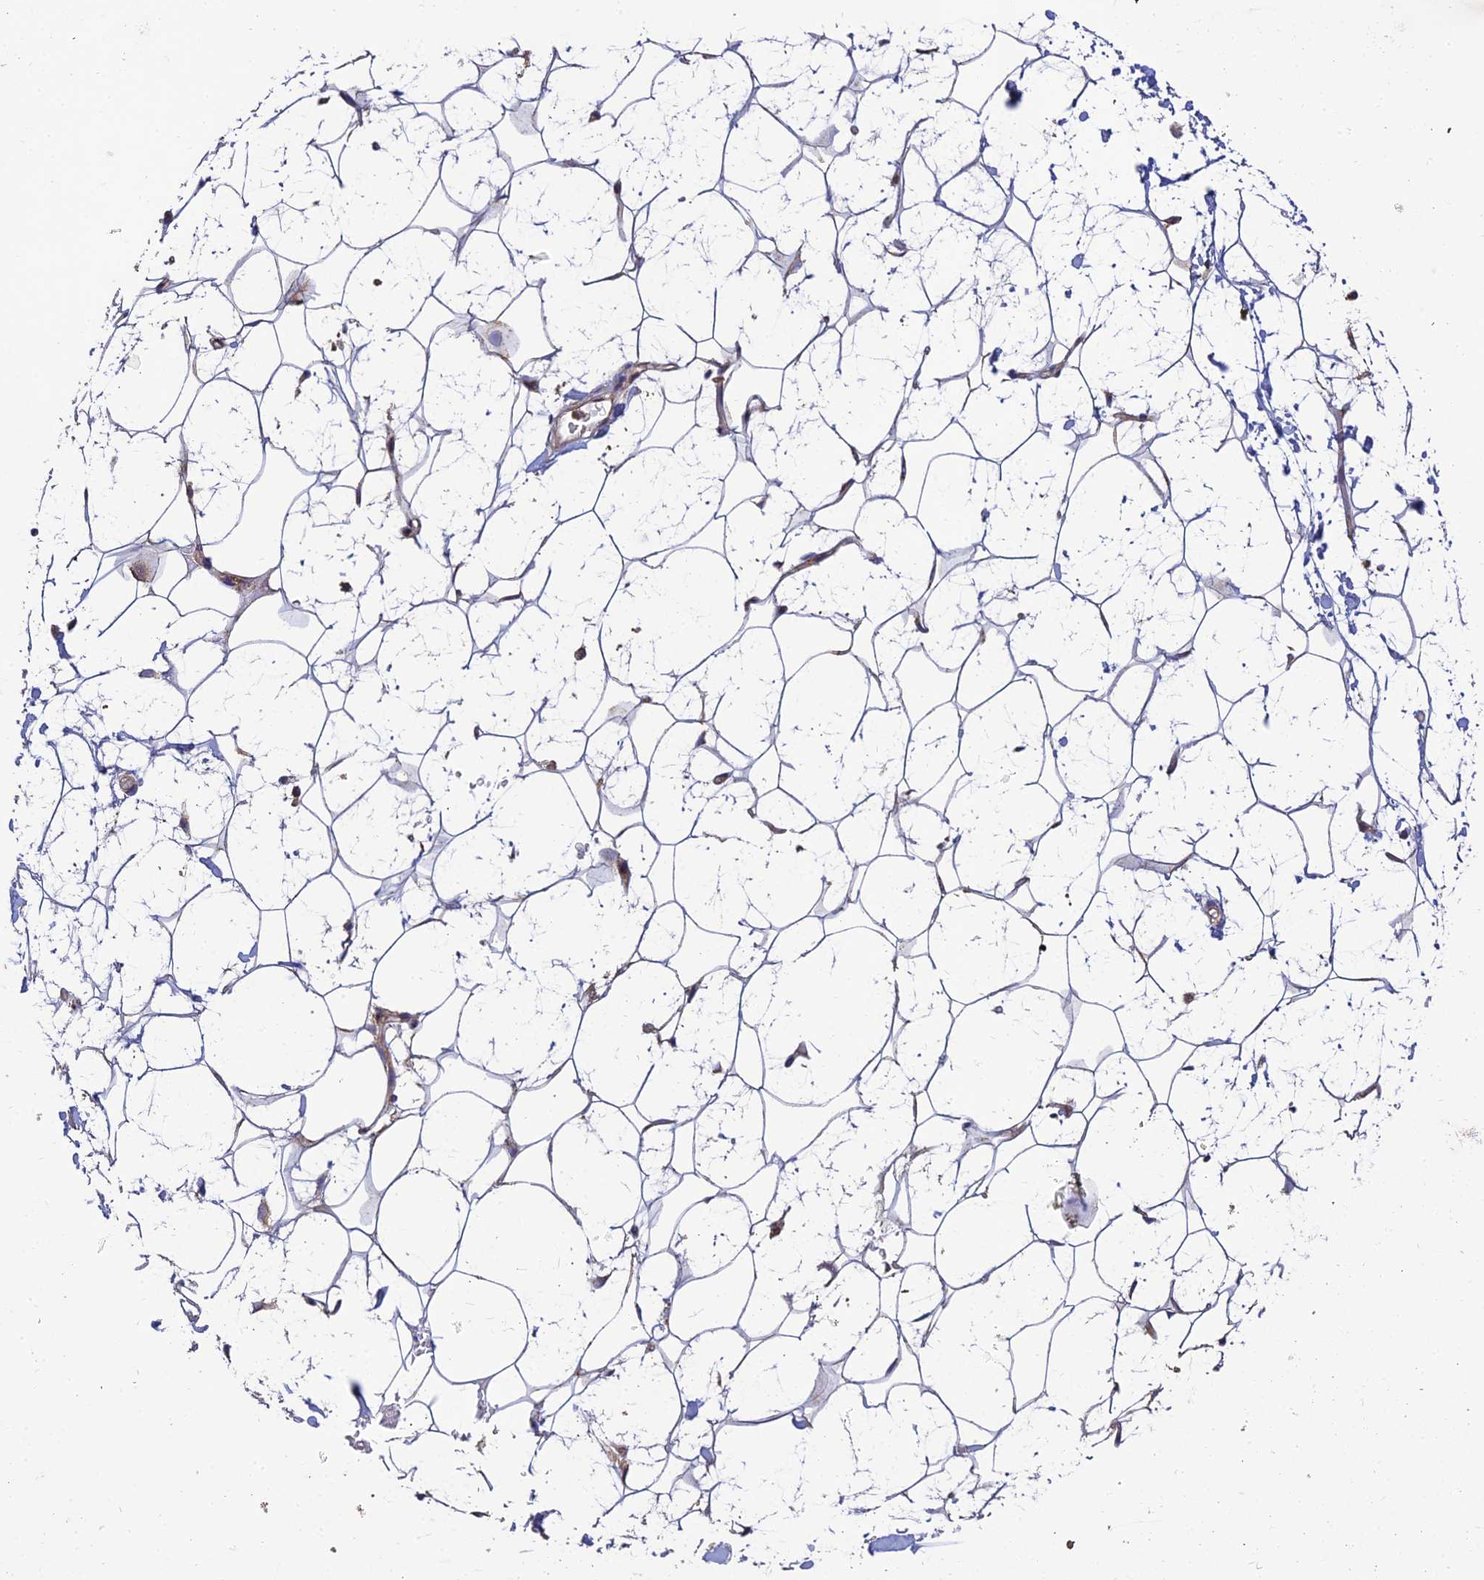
{"staining": {"intensity": "negative", "quantity": "none", "location": "none"}, "tissue": "adipose tissue", "cell_type": "Adipocytes", "image_type": "normal", "snomed": [{"axis": "morphology", "description": "Normal tissue, NOS"}, {"axis": "topography", "description": "Breast"}], "caption": "Micrograph shows no protein positivity in adipocytes of unremarkable adipose tissue. (DAB immunohistochemistry (IHC) with hematoxylin counter stain).", "gene": "PODNL1", "patient": {"sex": "female", "age": 26}}